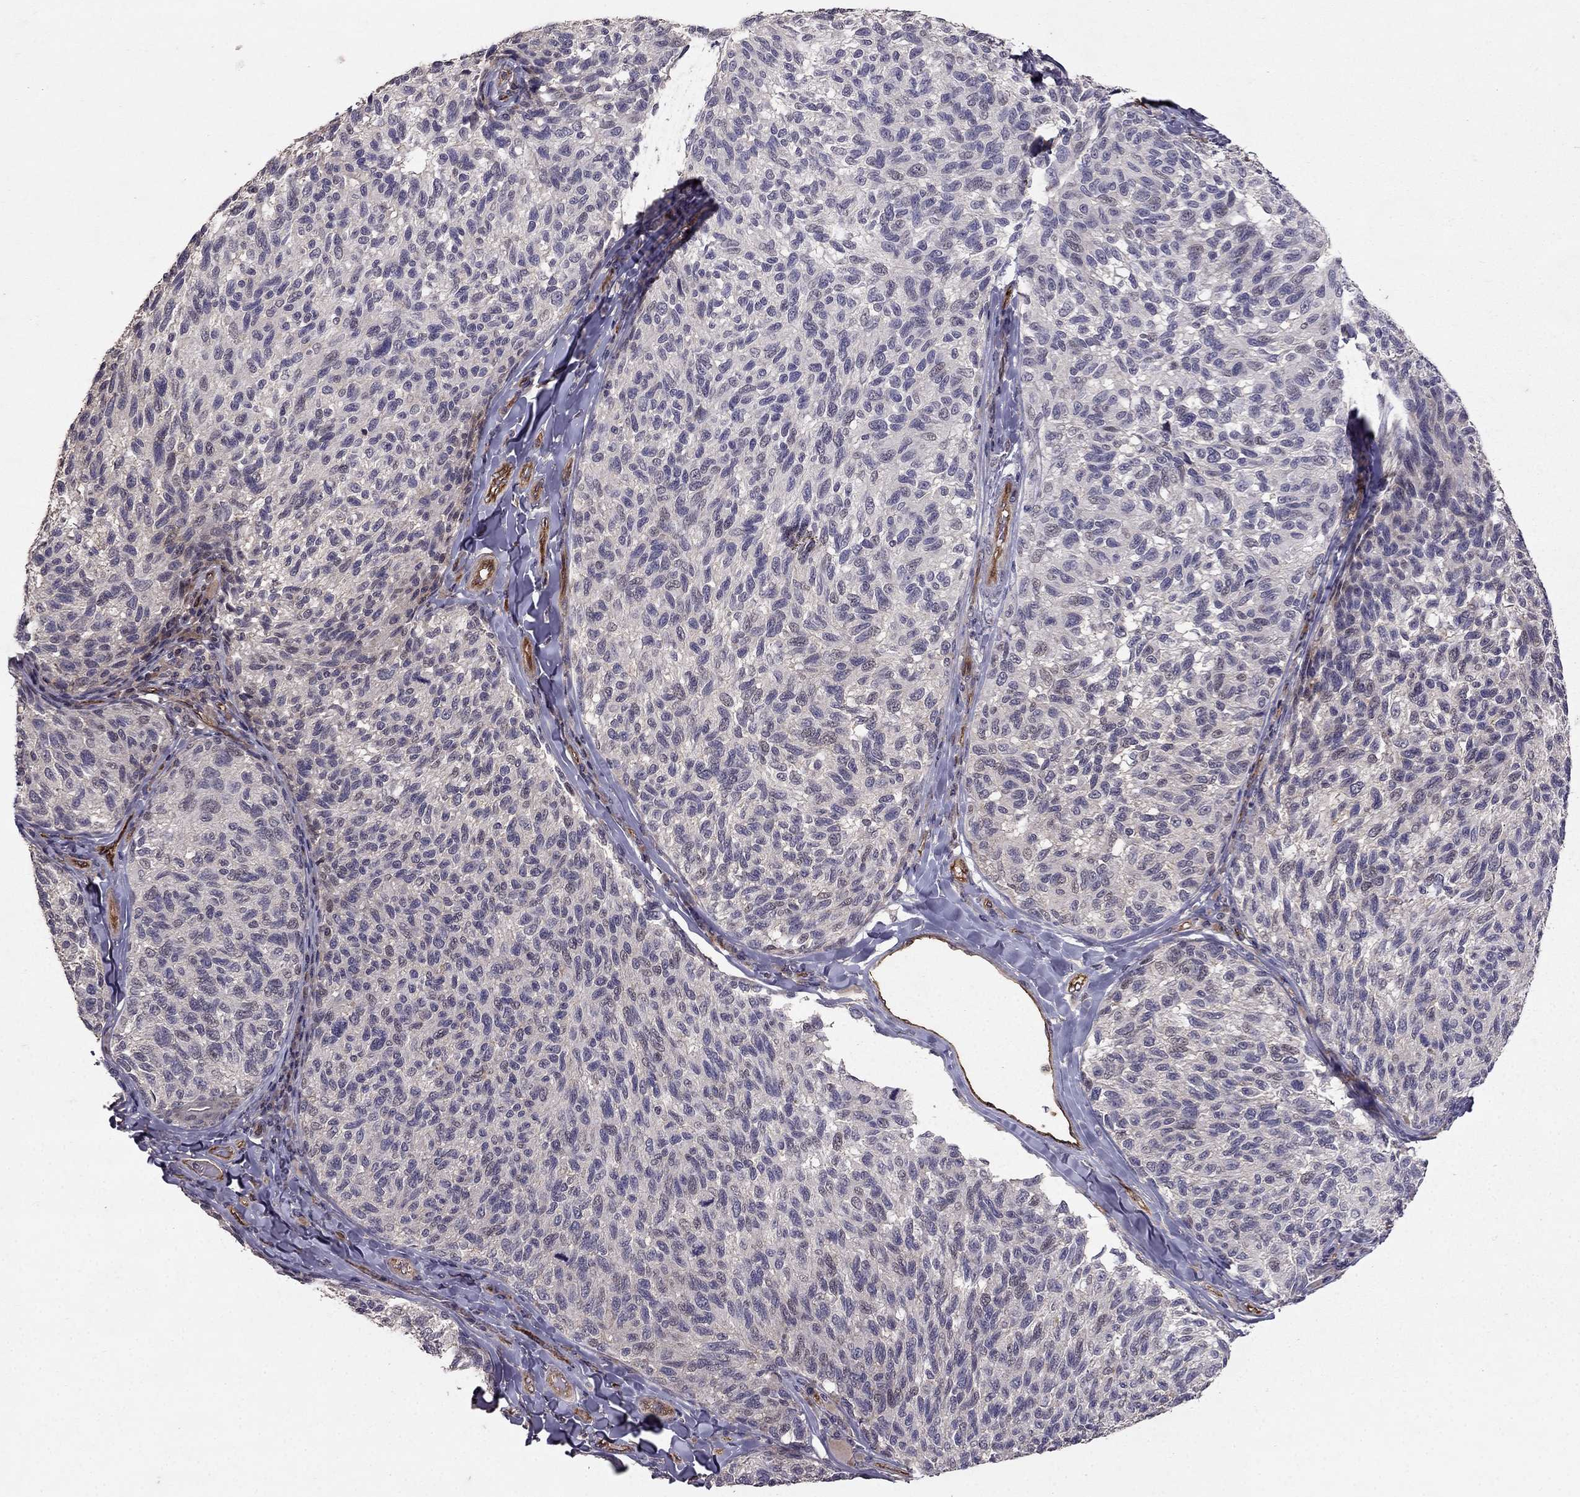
{"staining": {"intensity": "negative", "quantity": "none", "location": "none"}, "tissue": "melanoma", "cell_type": "Tumor cells", "image_type": "cancer", "snomed": [{"axis": "morphology", "description": "Malignant melanoma, NOS"}, {"axis": "topography", "description": "Skin"}], "caption": "Human malignant melanoma stained for a protein using immunohistochemistry demonstrates no positivity in tumor cells.", "gene": "RASIP1", "patient": {"sex": "female", "age": 73}}